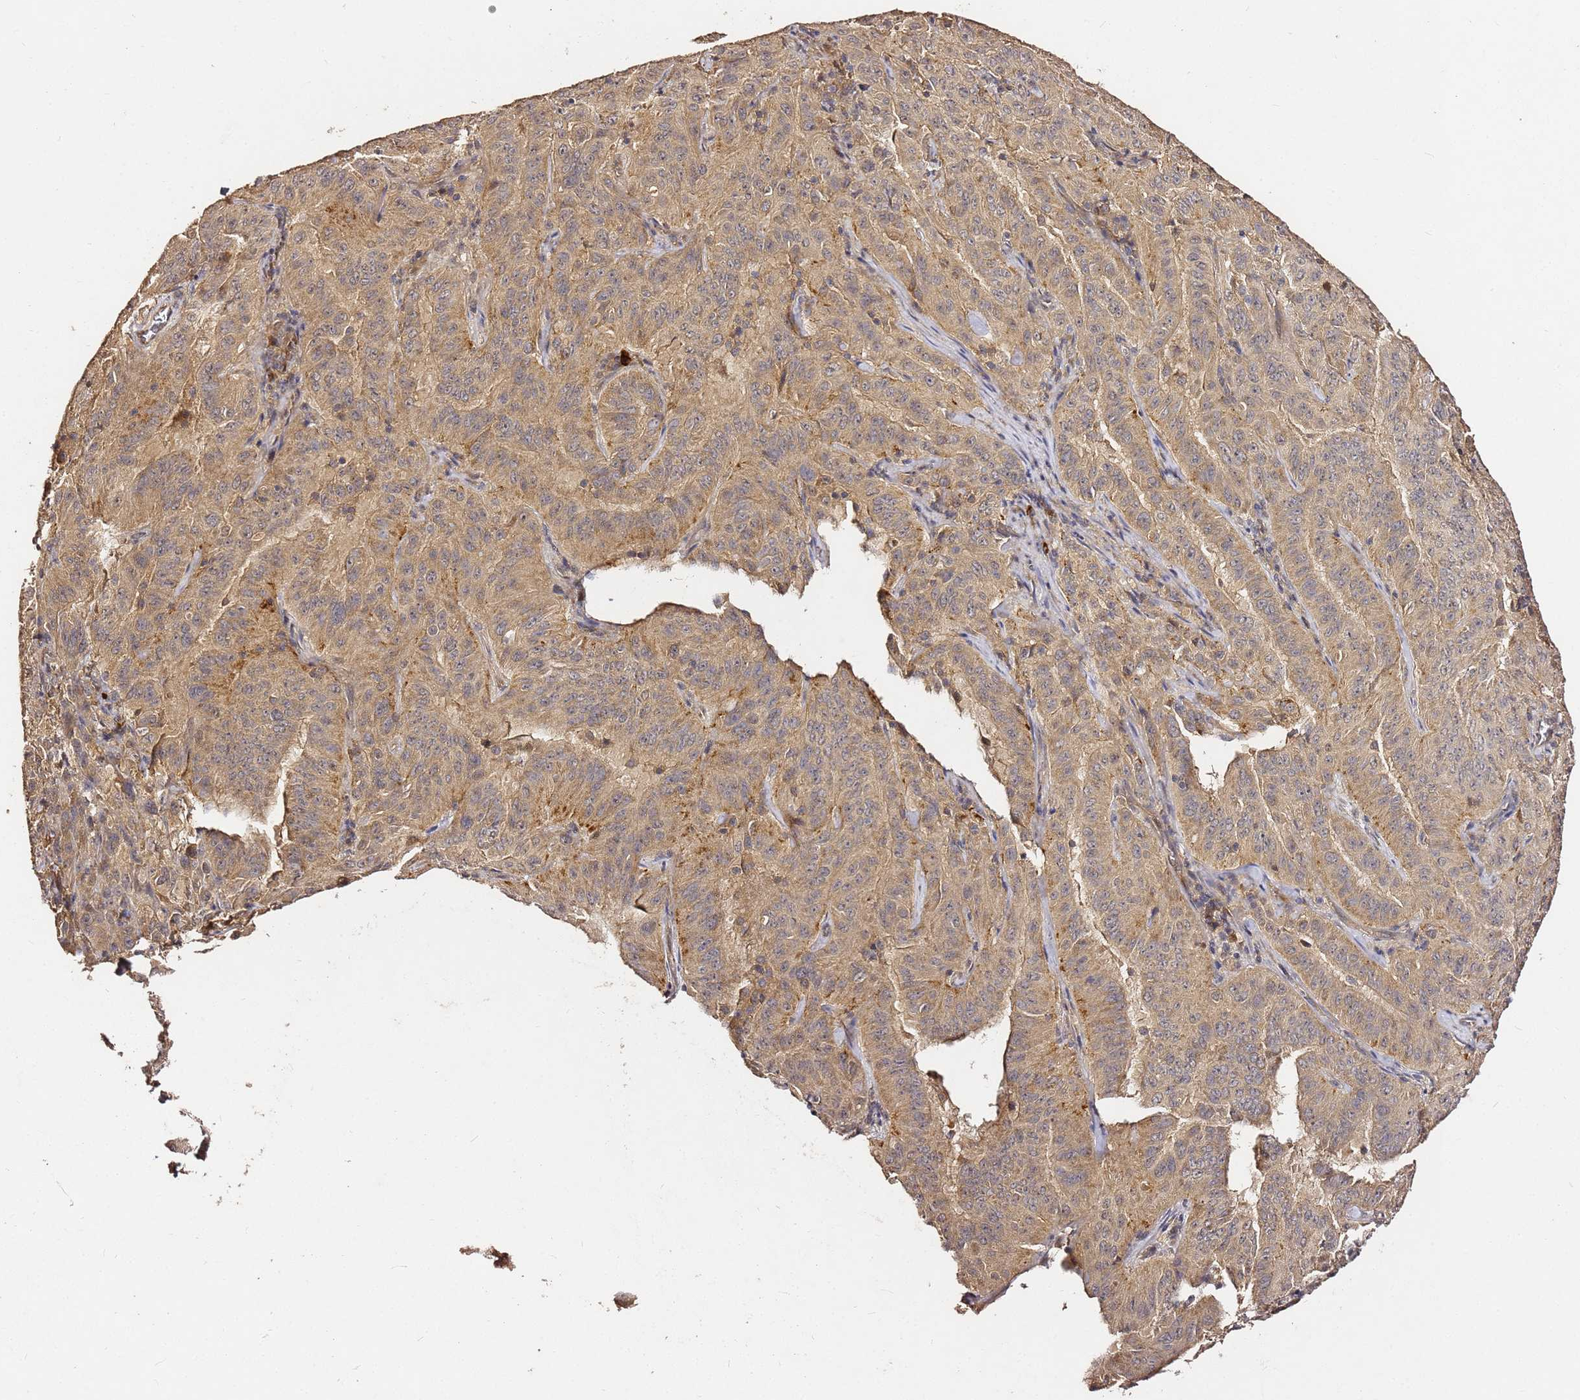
{"staining": {"intensity": "moderate", "quantity": "25%-75%", "location": "cytoplasmic/membranous"}, "tissue": "pancreatic cancer", "cell_type": "Tumor cells", "image_type": "cancer", "snomed": [{"axis": "morphology", "description": "Adenocarcinoma, NOS"}, {"axis": "topography", "description": "Pancreas"}], "caption": "Immunohistochemistry image of pancreatic cancer (adenocarcinoma) stained for a protein (brown), which displays medium levels of moderate cytoplasmic/membranous staining in about 25%-75% of tumor cells.", "gene": "C6orf136", "patient": {"sex": "male", "age": 63}}